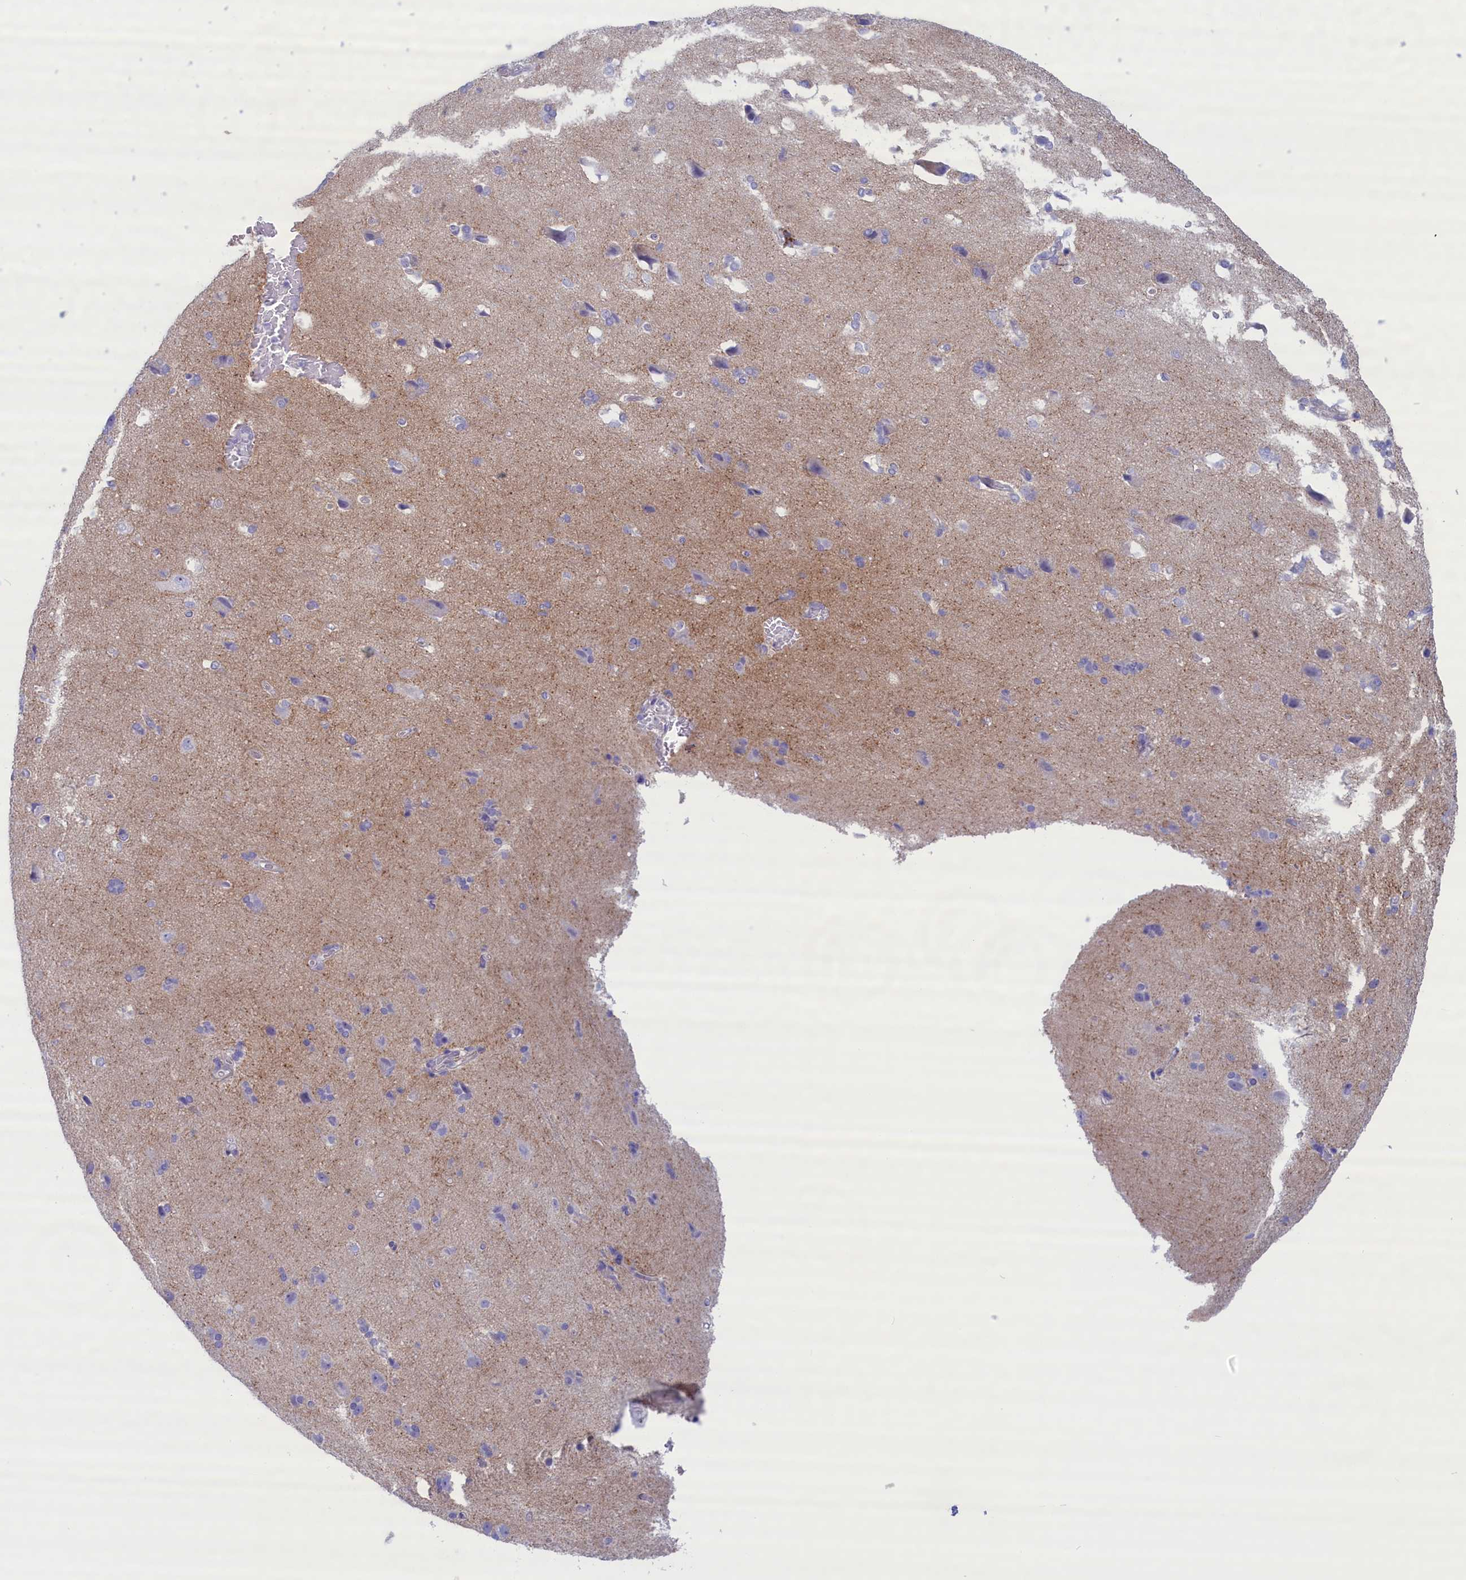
{"staining": {"intensity": "negative", "quantity": "none", "location": "none"}, "tissue": "cerebral cortex", "cell_type": "Endothelial cells", "image_type": "normal", "snomed": [{"axis": "morphology", "description": "Normal tissue, NOS"}, {"axis": "topography", "description": "Cerebral cortex"}], "caption": "Endothelial cells show no significant expression in normal cerebral cortex. (DAB IHC visualized using brightfield microscopy, high magnification).", "gene": "MPV17L2", "patient": {"sex": "male", "age": 62}}